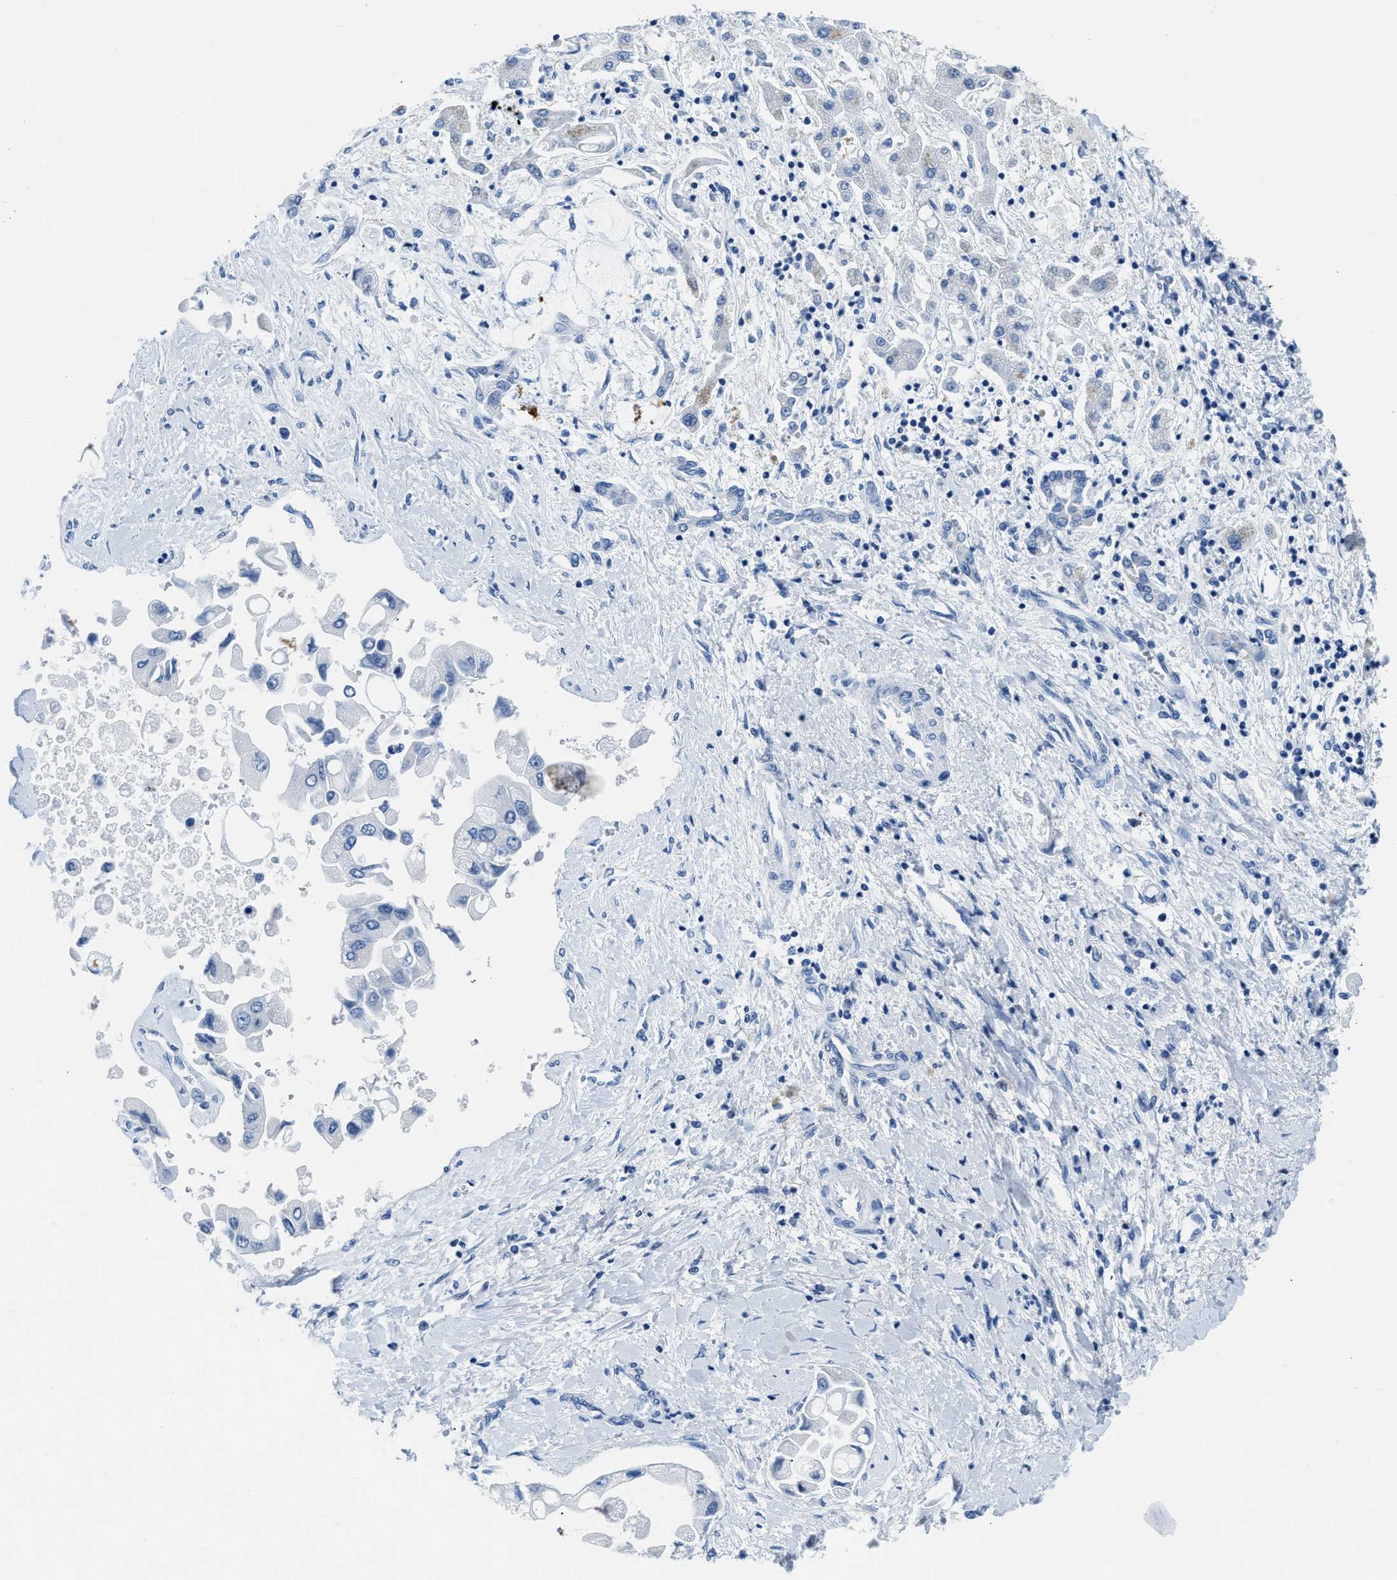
{"staining": {"intensity": "negative", "quantity": "none", "location": "none"}, "tissue": "liver cancer", "cell_type": "Tumor cells", "image_type": "cancer", "snomed": [{"axis": "morphology", "description": "Cholangiocarcinoma"}, {"axis": "topography", "description": "Liver"}], "caption": "DAB (3,3'-diaminobenzidine) immunohistochemical staining of human liver cholangiocarcinoma reveals no significant staining in tumor cells. (Brightfield microscopy of DAB (3,3'-diaminobenzidine) immunohistochemistry (IHC) at high magnification).", "gene": "NFATC2", "patient": {"sex": "male", "age": 50}}